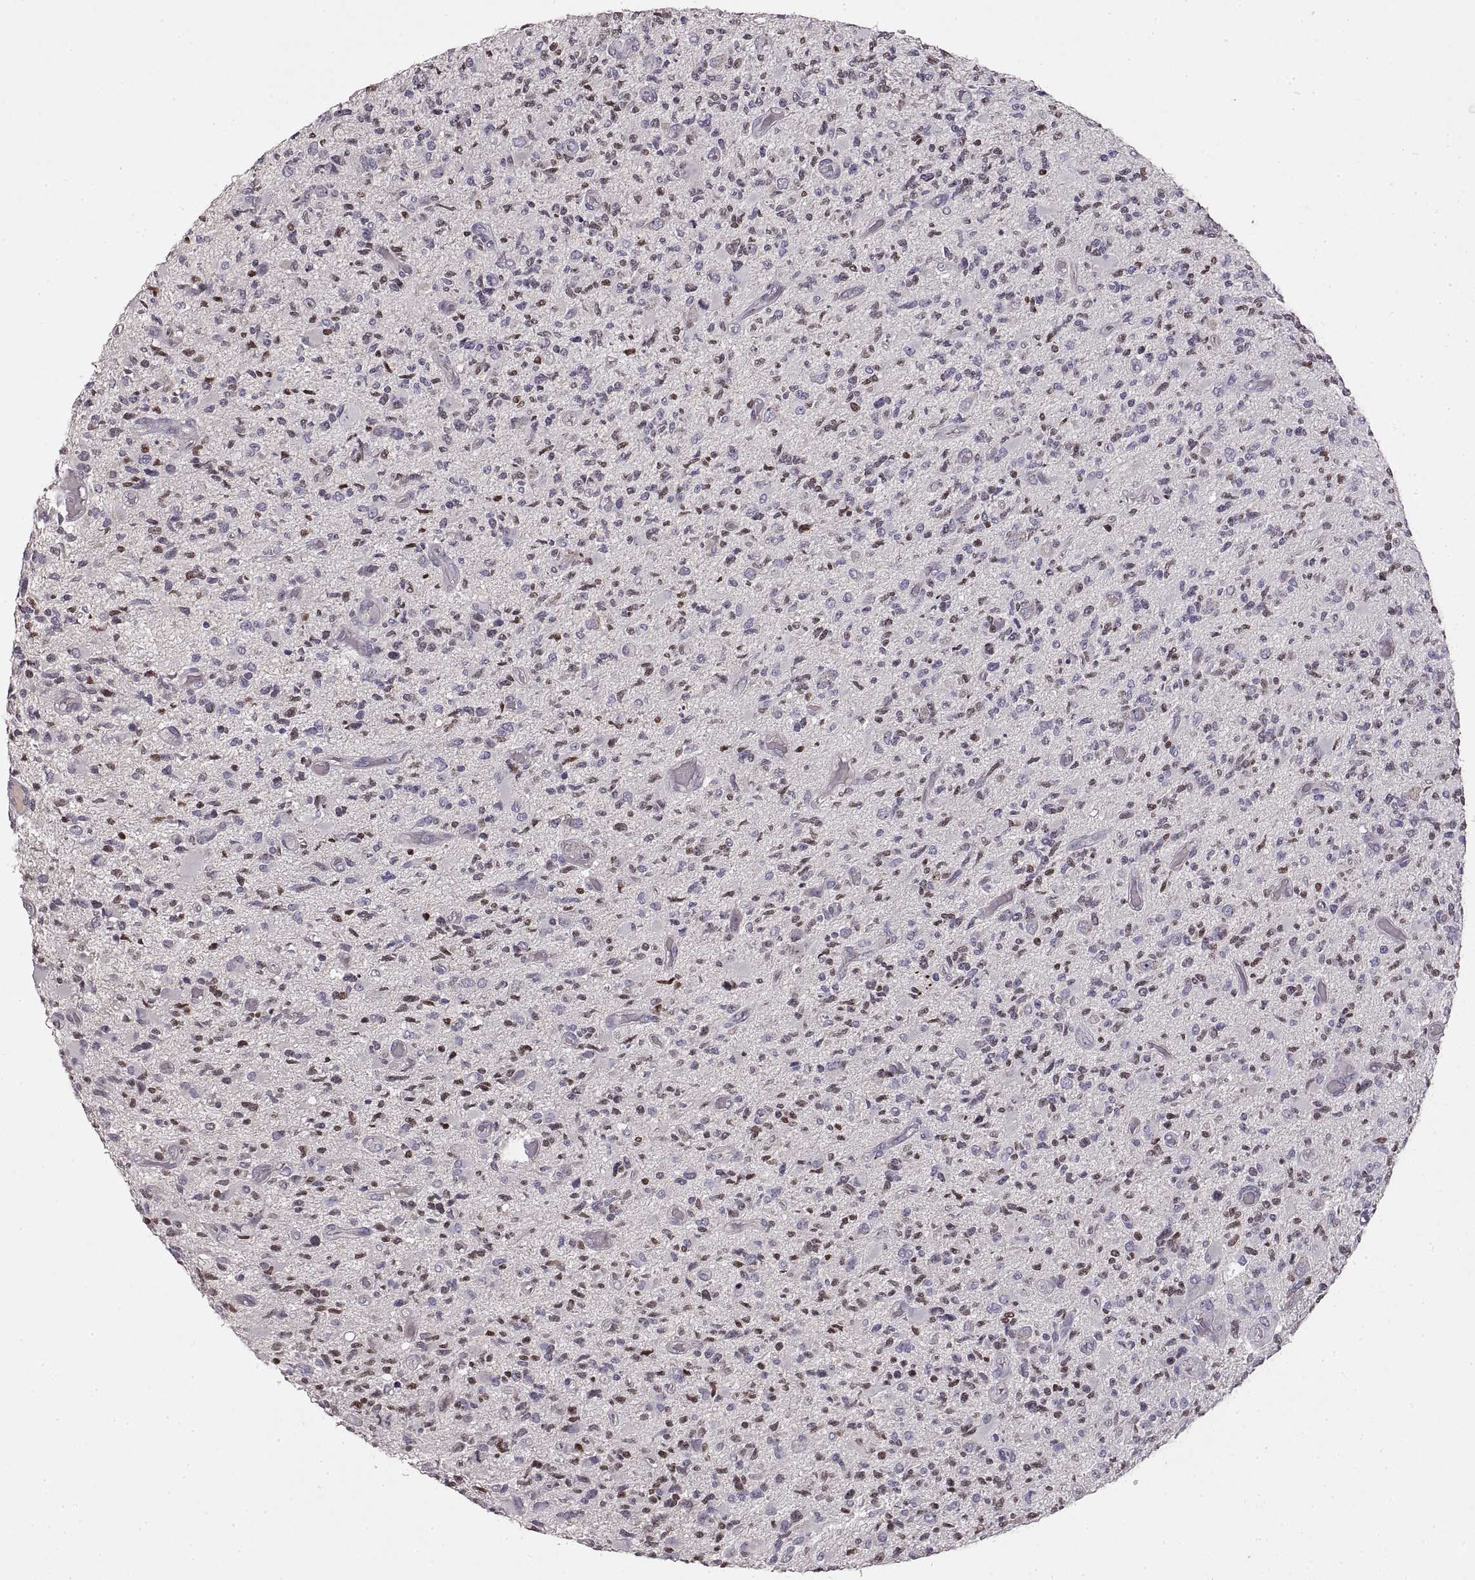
{"staining": {"intensity": "negative", "quantity": "none", "location": "none"}, "tissue": "glioma", "cell_type": "Tumor cells", "image_type": "cancer", "snomed": [{"axis": "morphology", "description": "Glioma, malignant, High grade"}, {"axis": "topography", "description": "Brain"}], "caption": "This is a image of IHC staining of glioma, which shows no staining in tumor cells.", "gene": "ADAM11", "patient": {"sex": "female", "age": 63}}